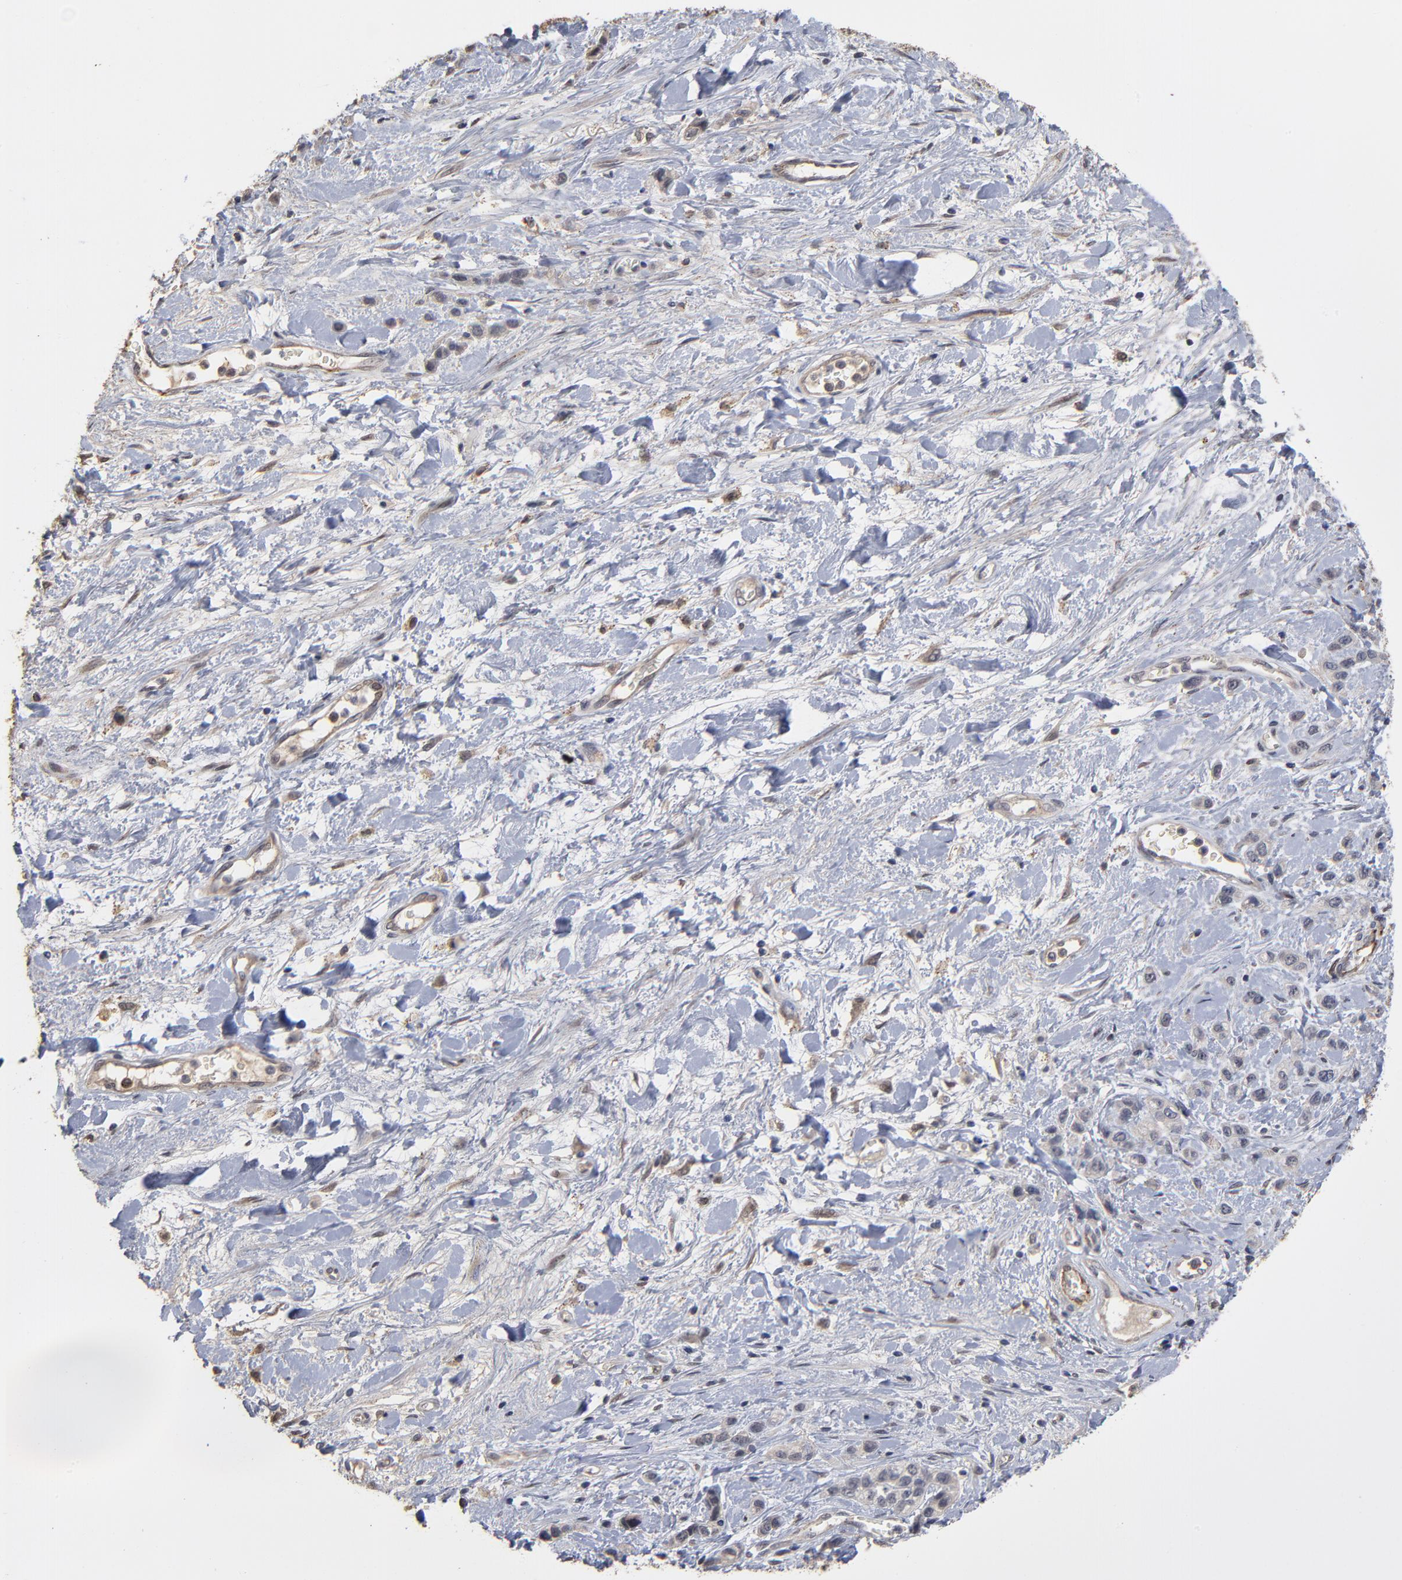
{"staining": {"intensity": "weak", "quantity": "<25%", "location": "cytoplasmic/membranous"}, "tissue": "stomach cancer", "cell_type": "Tumor cells", "image_type": "cancer", "snomed": [{"axis": "morphology", "description": "Normal tissue, NOS"}, {"axis": "morphology", "description": "Adenocarcinoma, NOS"}, {"axis": "morphology", "description": "Adenocarcinoma, High grade"}, {"axis": "topography", "description": "Stomach, upper"}, {"axis": "topography", "description": "Stomach"}], "caption": "A photomicrograph of stomach cancer (adenocarcinoma) stained for a protein demonstrates no brown staining in tumor cells. Brightfield microscopy of IHC stained with DAB (3,3'-diaminobenzidine) (brown) and hematoxylin (blue), captured at high magnification.", "gene": "ASB8", "patient": {"sex": "female", "age": 65}}